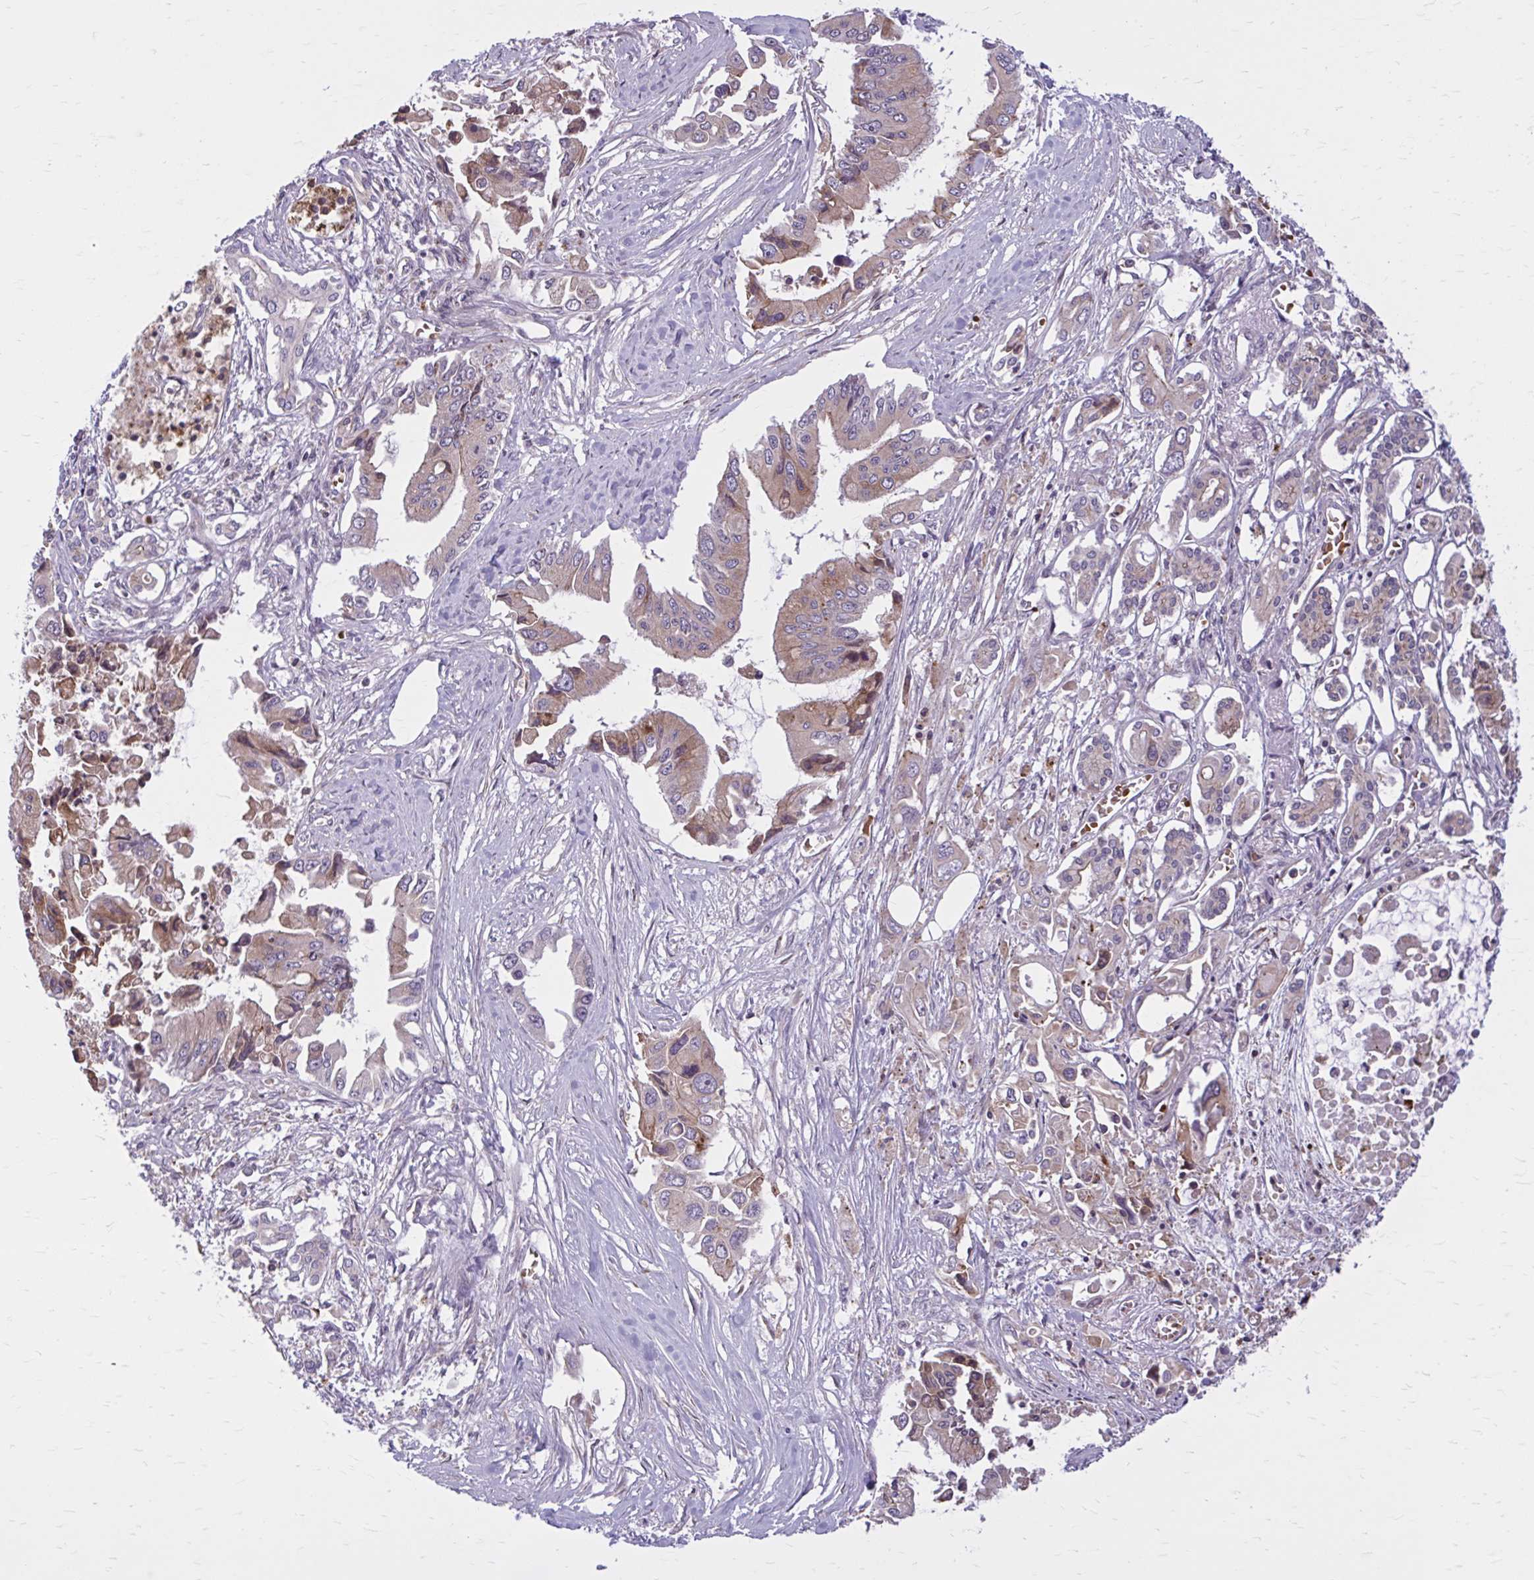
{"staining": {"intensity": "moderate", "quantity": "<25%", "location": "cytoplasmic/membranous"}, "tissue": "pancreatic cancer", "cell_type": "Tumor cells", "image_type": "cancer", "snomed": [{"axis": "morphology", "description": "Adenocarcinoma, NOS"}, {"axis": "topography", "description": "Pancreas"}], "caption": "Pancreatic cancer (adenocarcinoma) stained with DAB immunohistochemistry reveals low levels of moderate cytoplasmic/membranous positivity in about <25% of tumor cells.", "gene": "SNF8", "patient": {"sex": "male", "age": 84}}